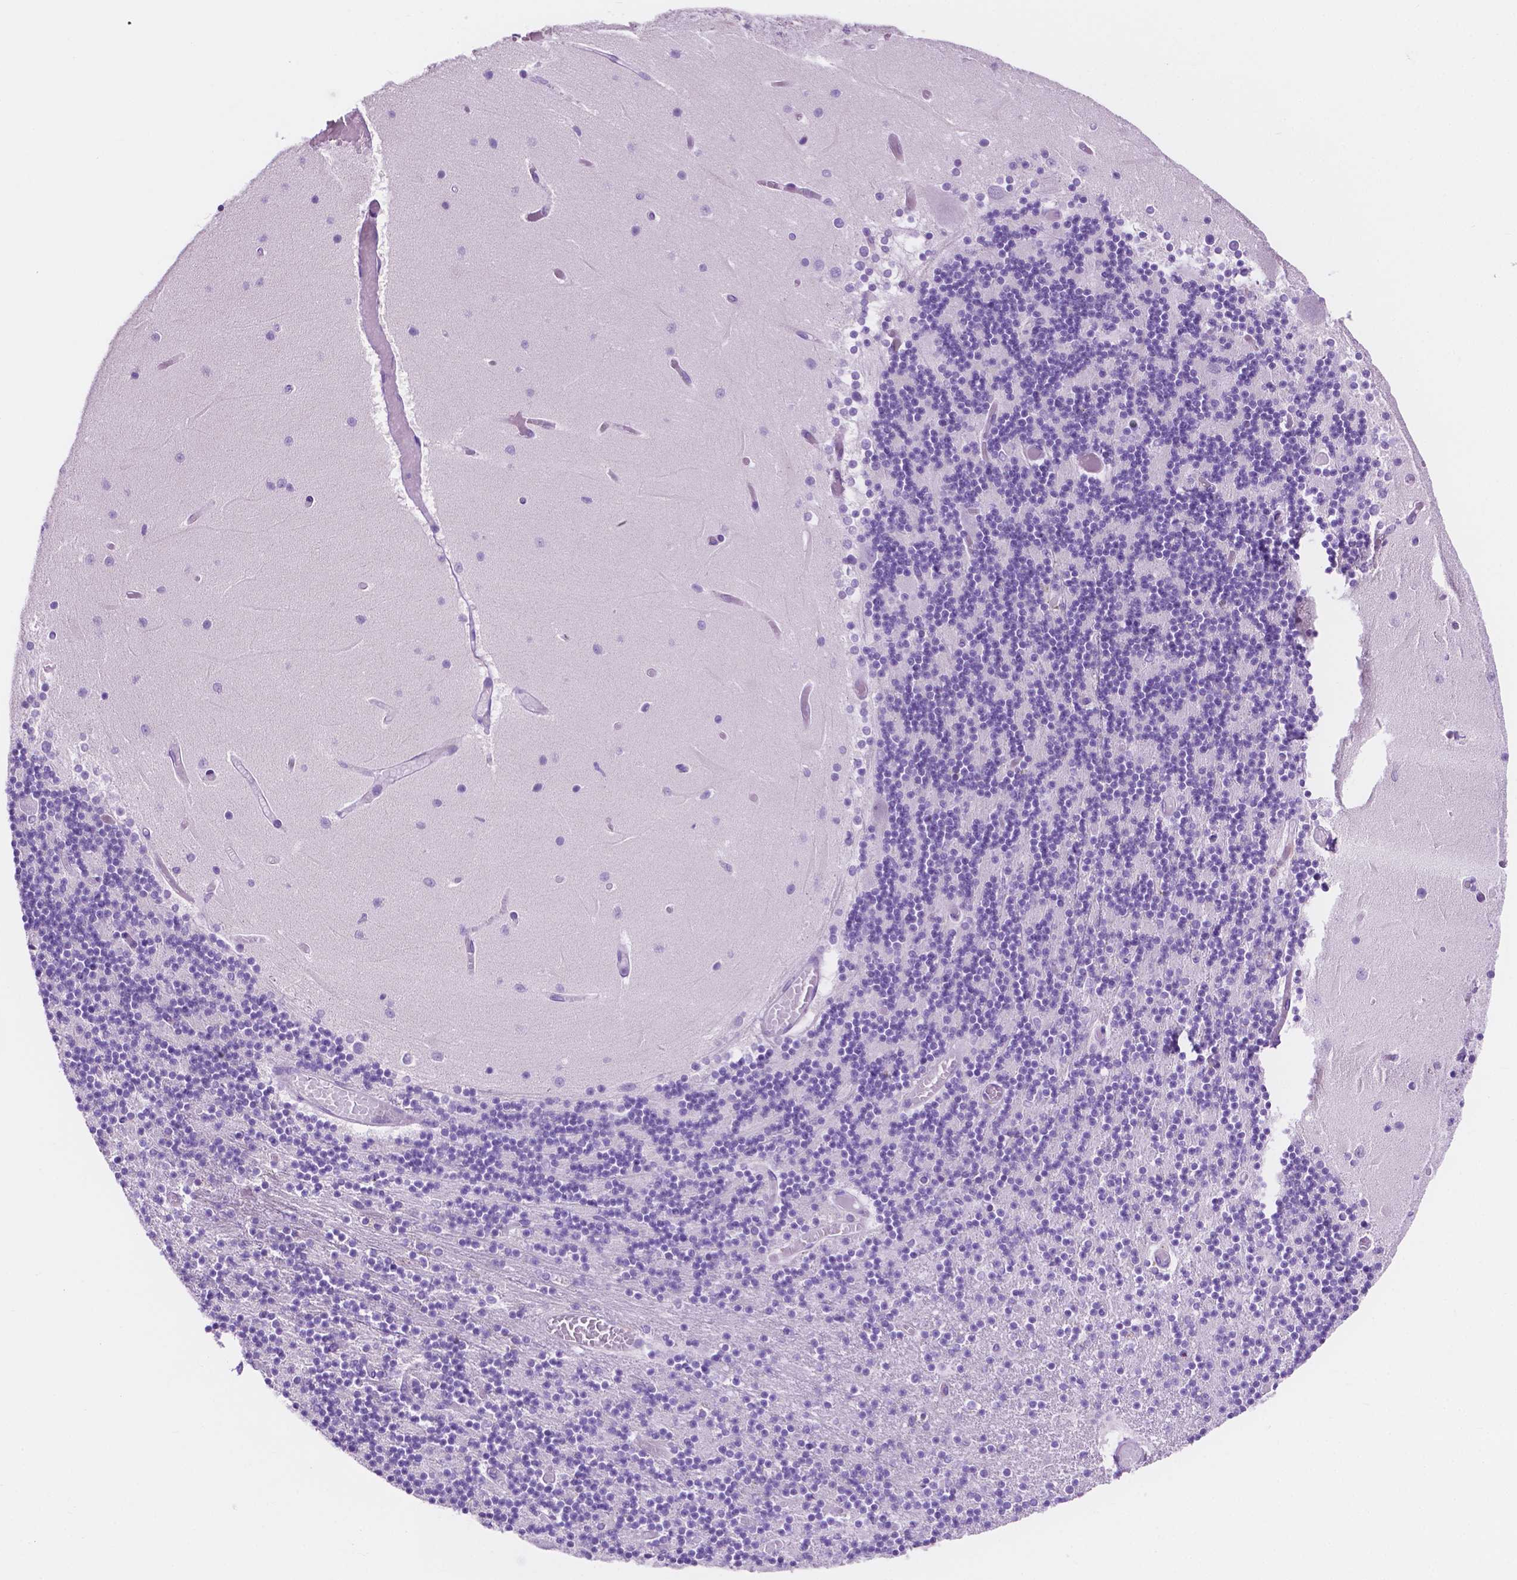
{"staining": {"intensity": "negative", "quantity": "none", "location": "none"}, "tissue": "cerebellum", "cell_type": "Cells in granular layer", "image_type": "normal", "snomed": [{"axis": "morphology", "description": "Normal tissue, NOS"}, {"axis": "topography", "description": "Cerebellum"}], "caption": "The immunohistochemistry photomicrograph has no significant positivity in cells in granular layer of cerebellum.", "gene": "IGFN1", "patient": {"sex": "female", "age": 28}}